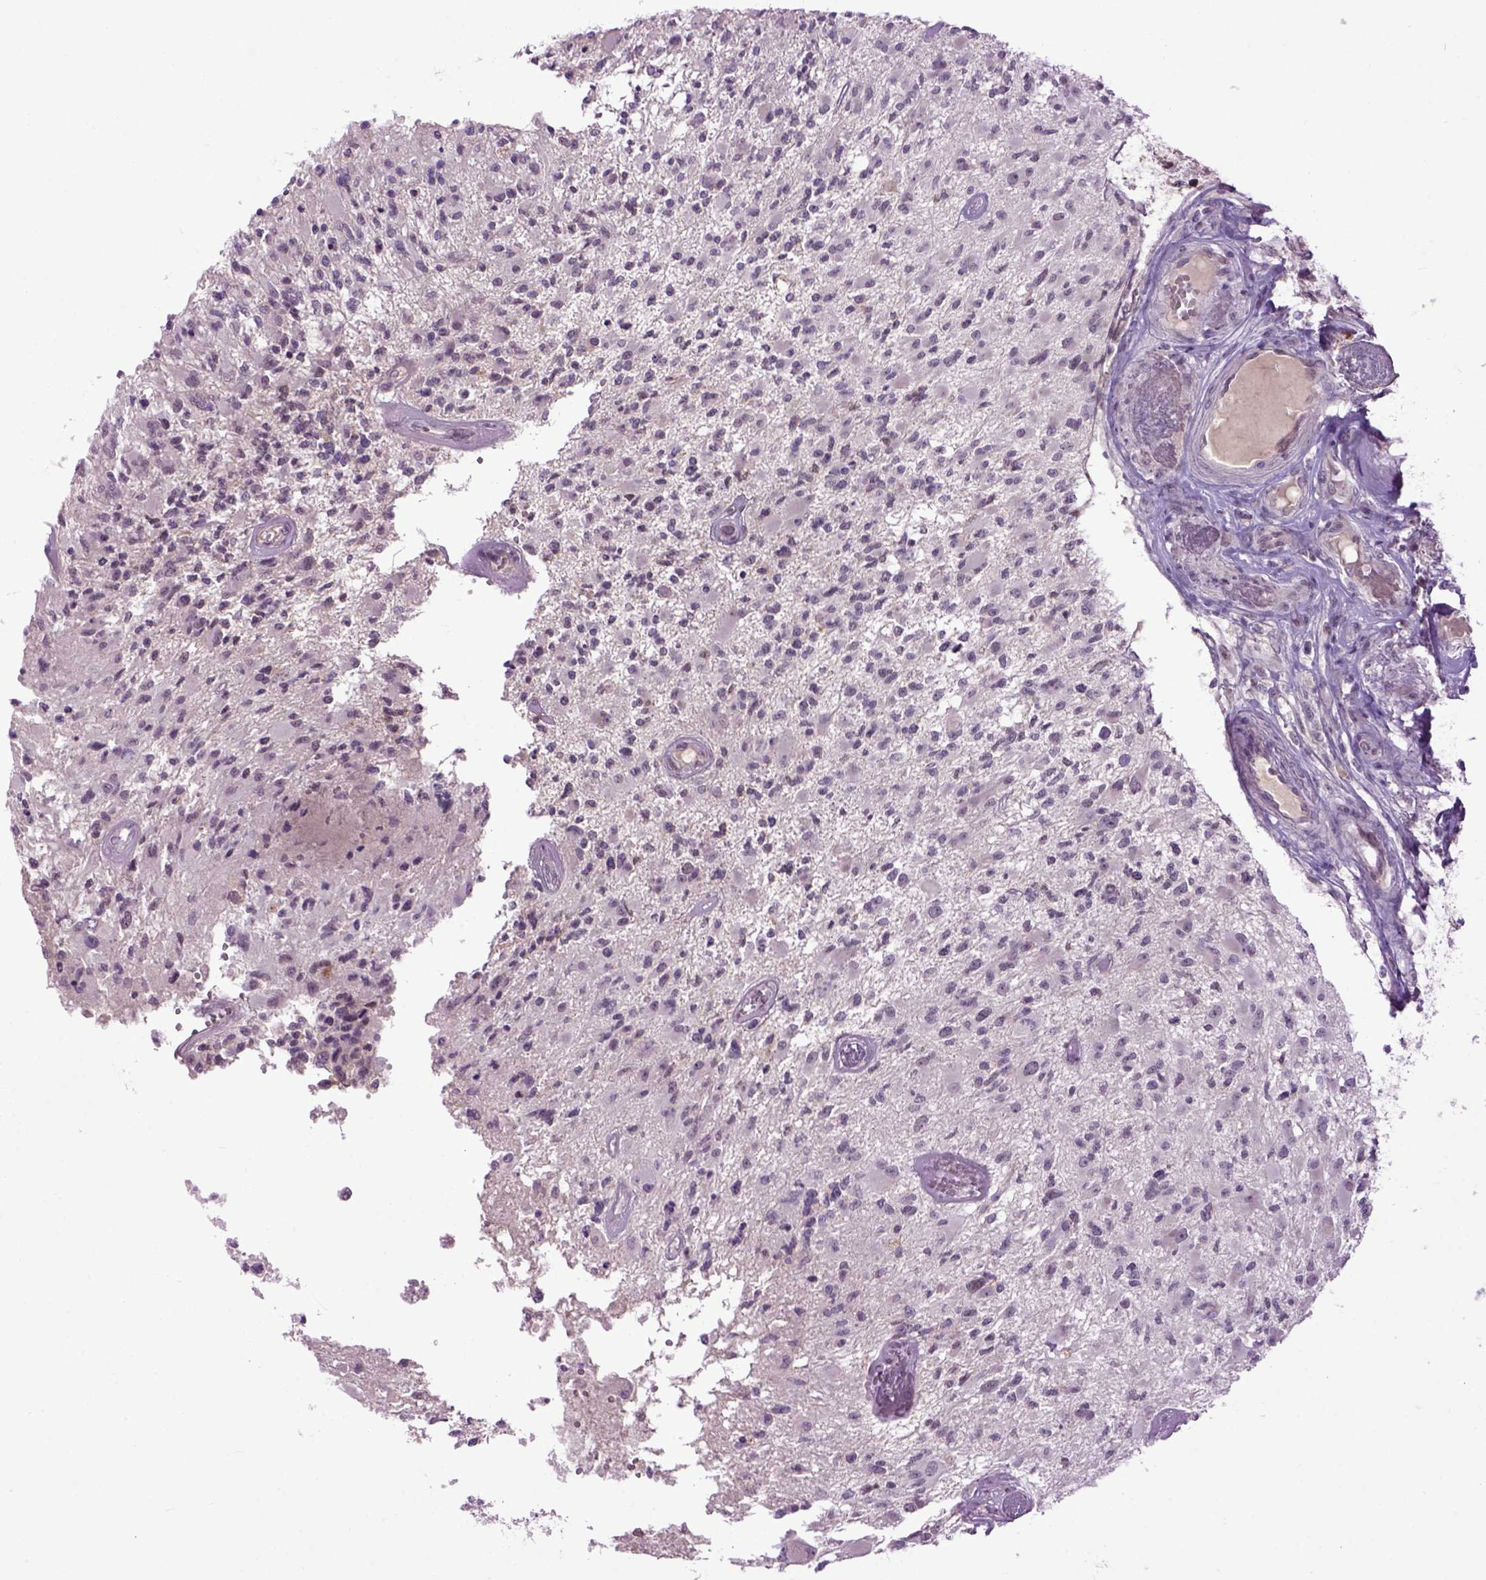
{"staining": {"intensity": "negative", "quantity": "none", "location": "none"}, "tissue": "glioma", "cell_type": "Tumor cells", "image_type": "cancer", "snomed": [{"axis": "morphology", "description": "Glioma, malignant, High grade"}, {"axis": "topography", "description": "Brain"}], "caption": "DAB (3,3'-diaminobenzidine) immunohistochemical staining of malignant glioma (high-grade) shows no significant staining in tumor cells.", "gene": "EMILIN3", "patient": {"sex": "female", "age": 63}}